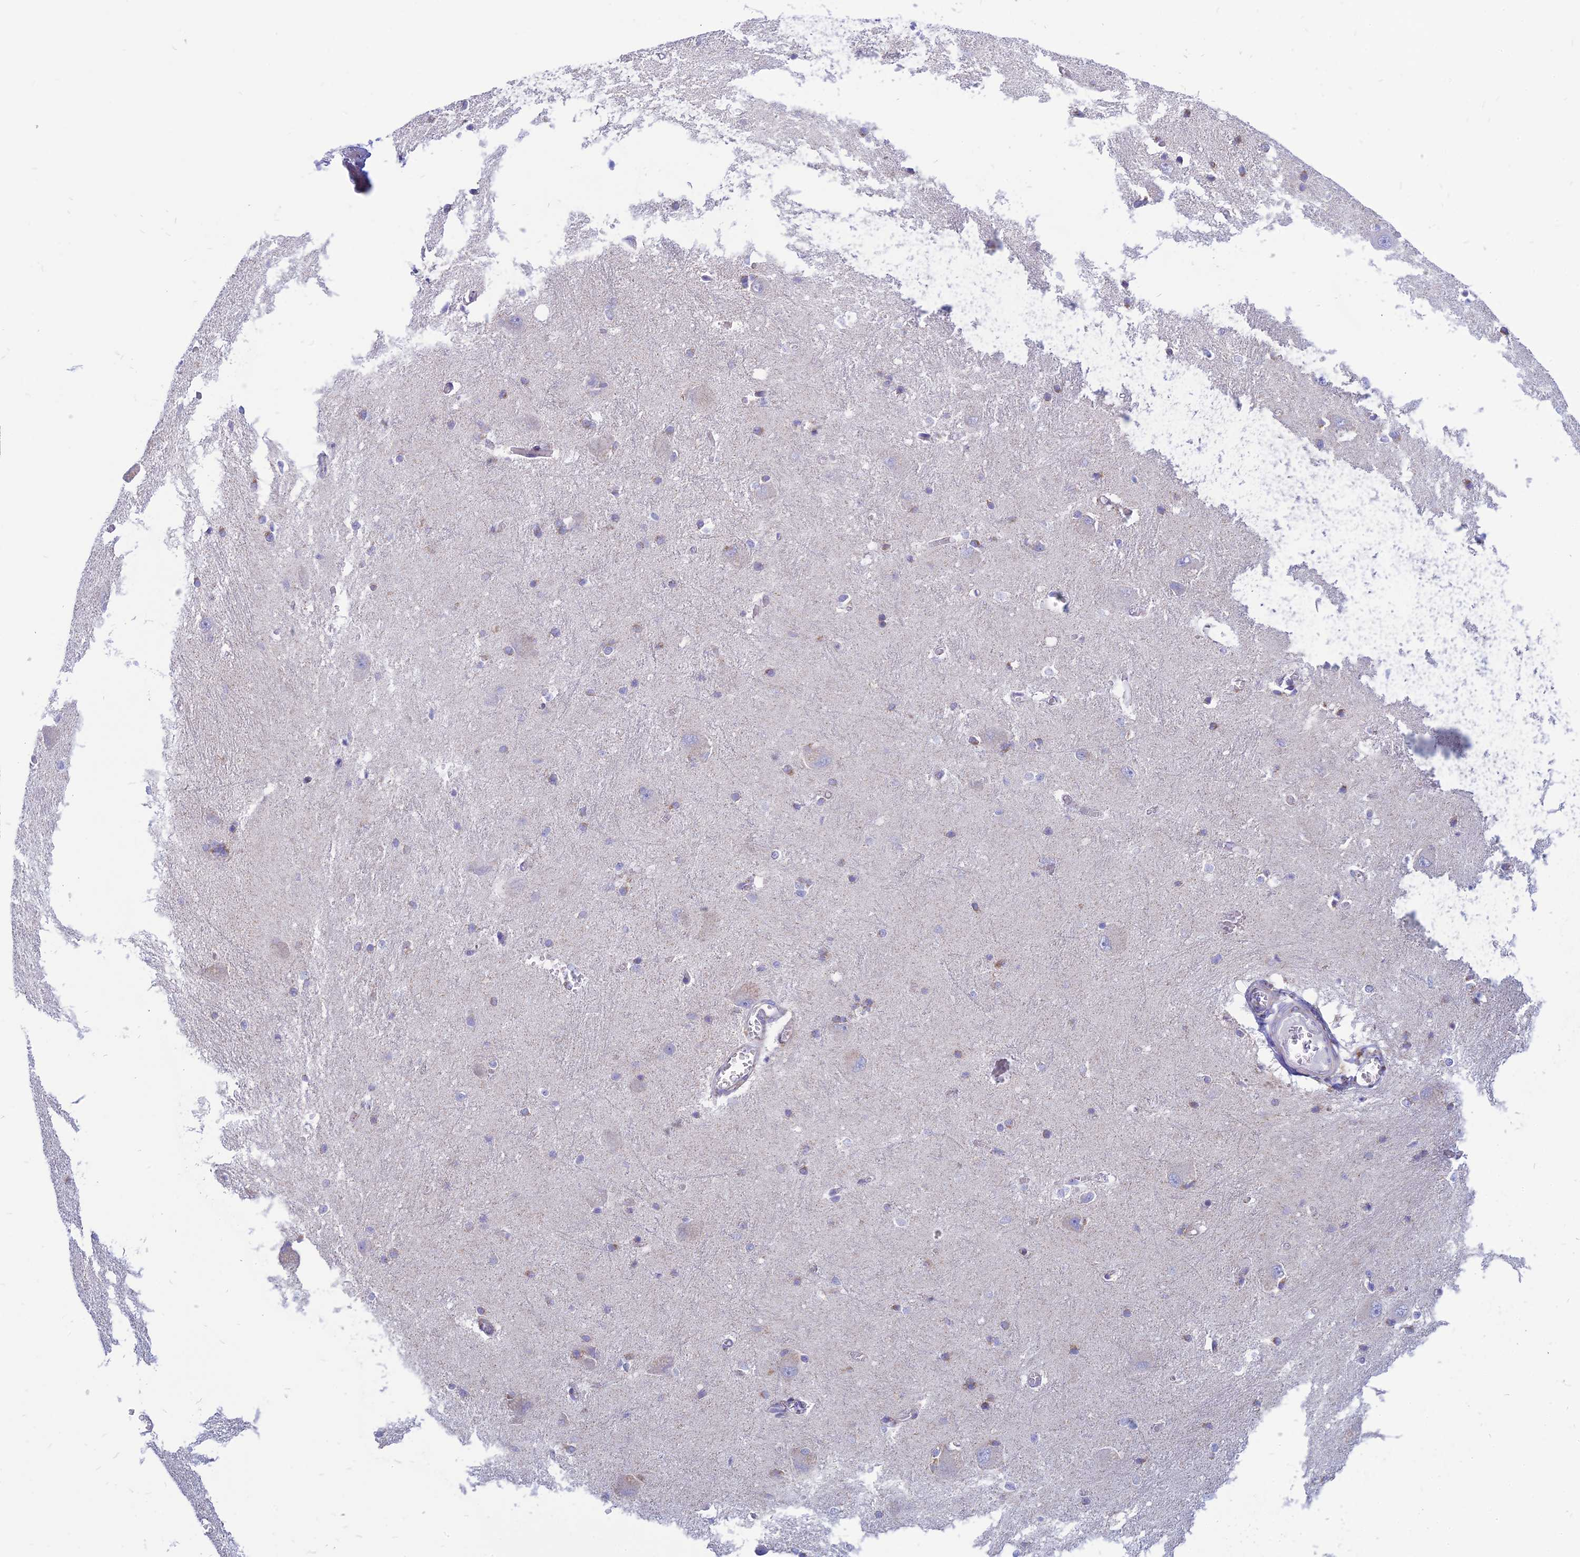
{"staining": {"intensity": "negative", "quantity": "none", "location": "none"}, "tissue": "caudate", "cell_type": "Glial cells", "image_type": "normal", "snomed": [{"axis": "morphology", "description": "Normal tissue, NOS"}, {"axis": "topography", "description": "Lateral ventricle wall"}], "caption": "Image shows no significant protein positivity in glial cells of unremarkable caudate.", "gene": "PACC1", "patient": {"sex": "male", "age": 37}}